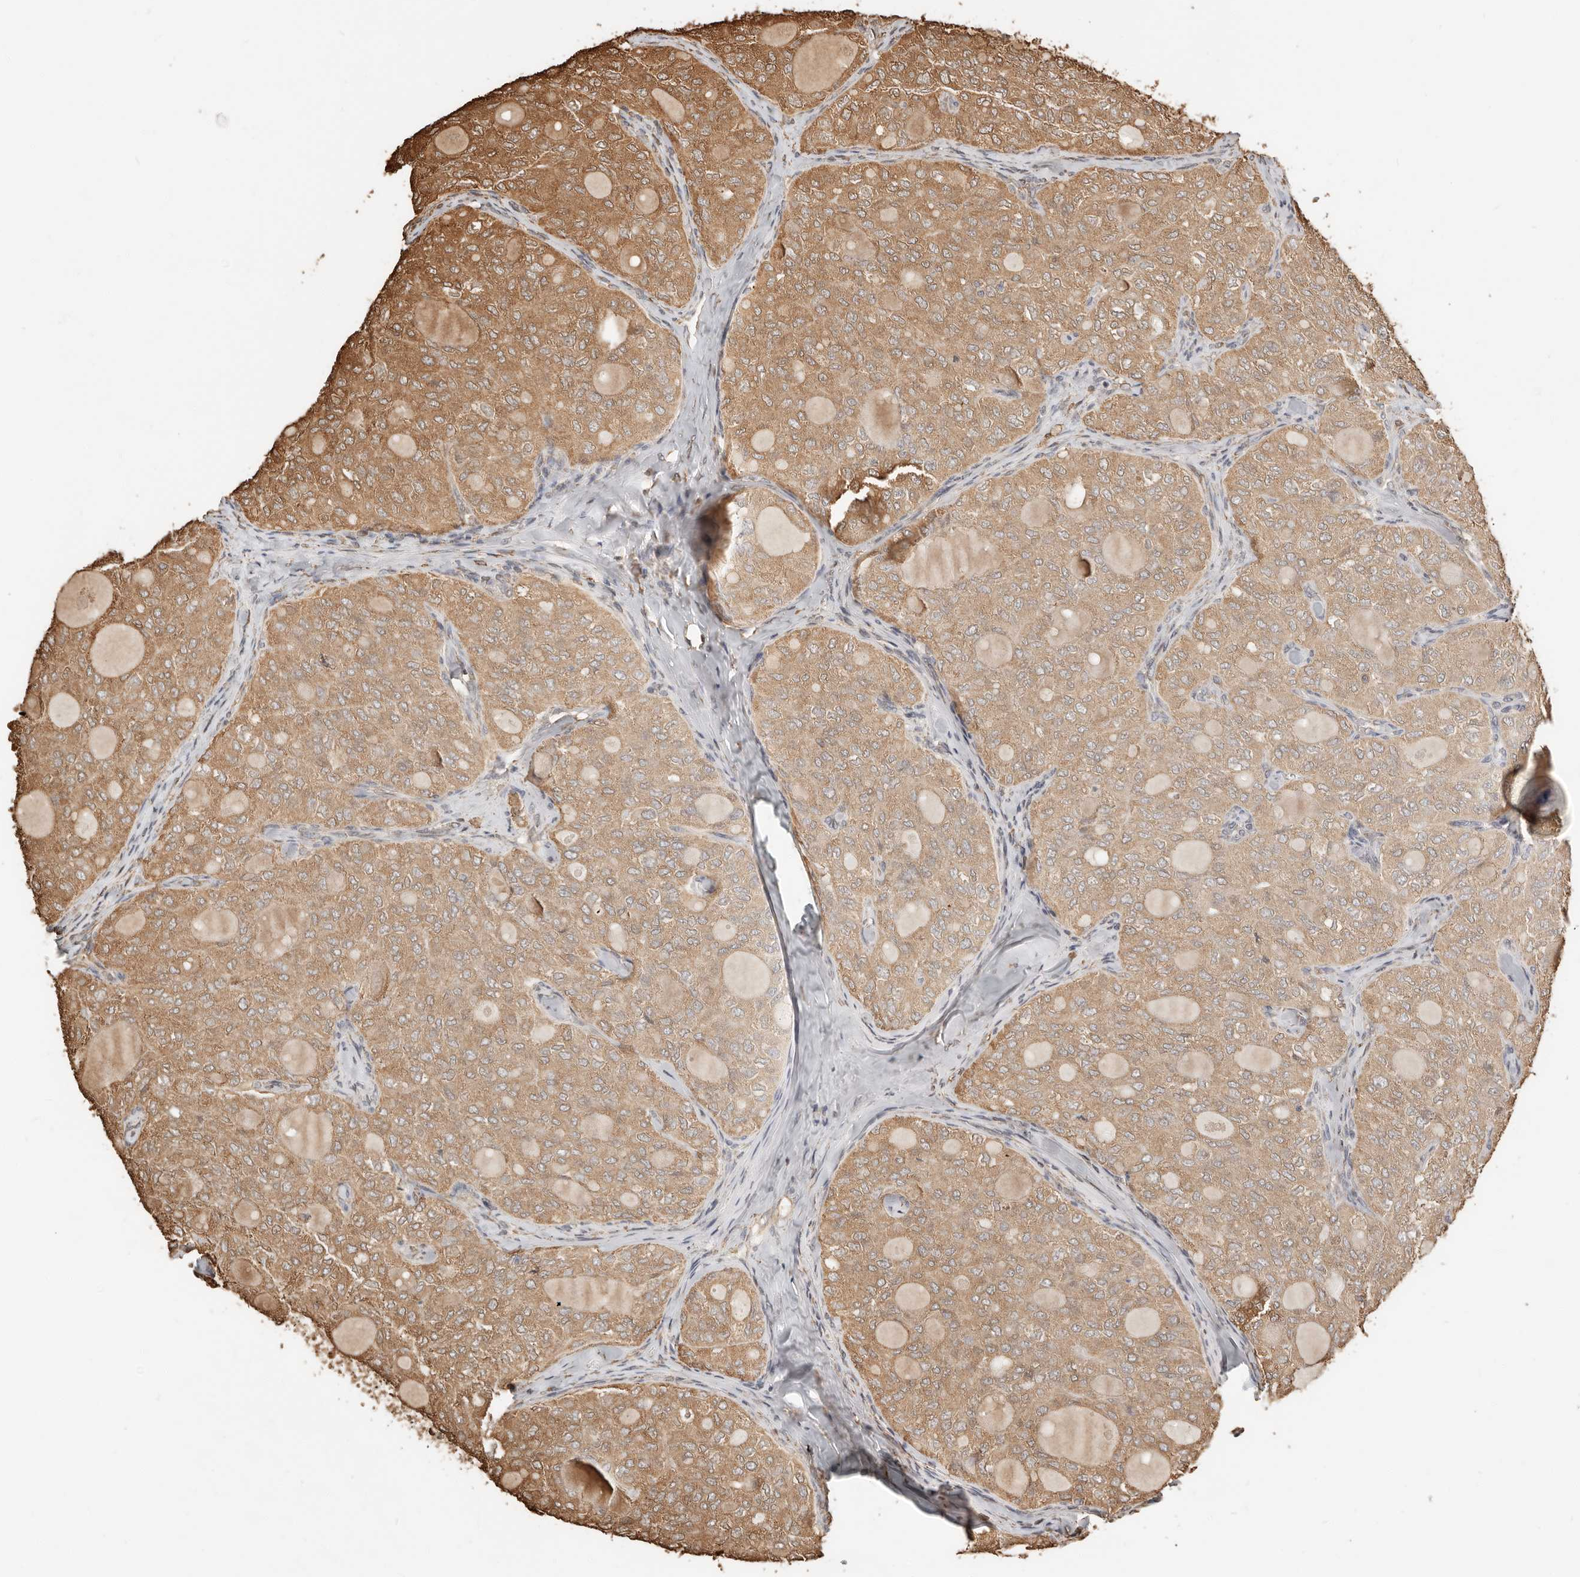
{"staining": {"intensity": "moderate", "quantity": ">75%", "location": "cytoplasmic/membranous"}, "tissue": "thyroid cancer", "cell_type": "Tumor cells", "image_type": "cancer", "snomed": [{"axis": "morphology", "description": "Follicular adenoma carcinoma, NOS"}, {"axis": "topography", "description": "Thyroid gland"}], "caption": "Immunohistochemical staining of human thyroid cancer displays medium levels of moderate cytoplasmic/membranous positivity in about >75% of tumor cells. The staining is performed using DAB brown chromogen to label protein expression. The nuclei are counter-stained blue using hematoxylin.", "gene": "ARHGEF10L", "patient": {"sex": "male", "age": 75}}